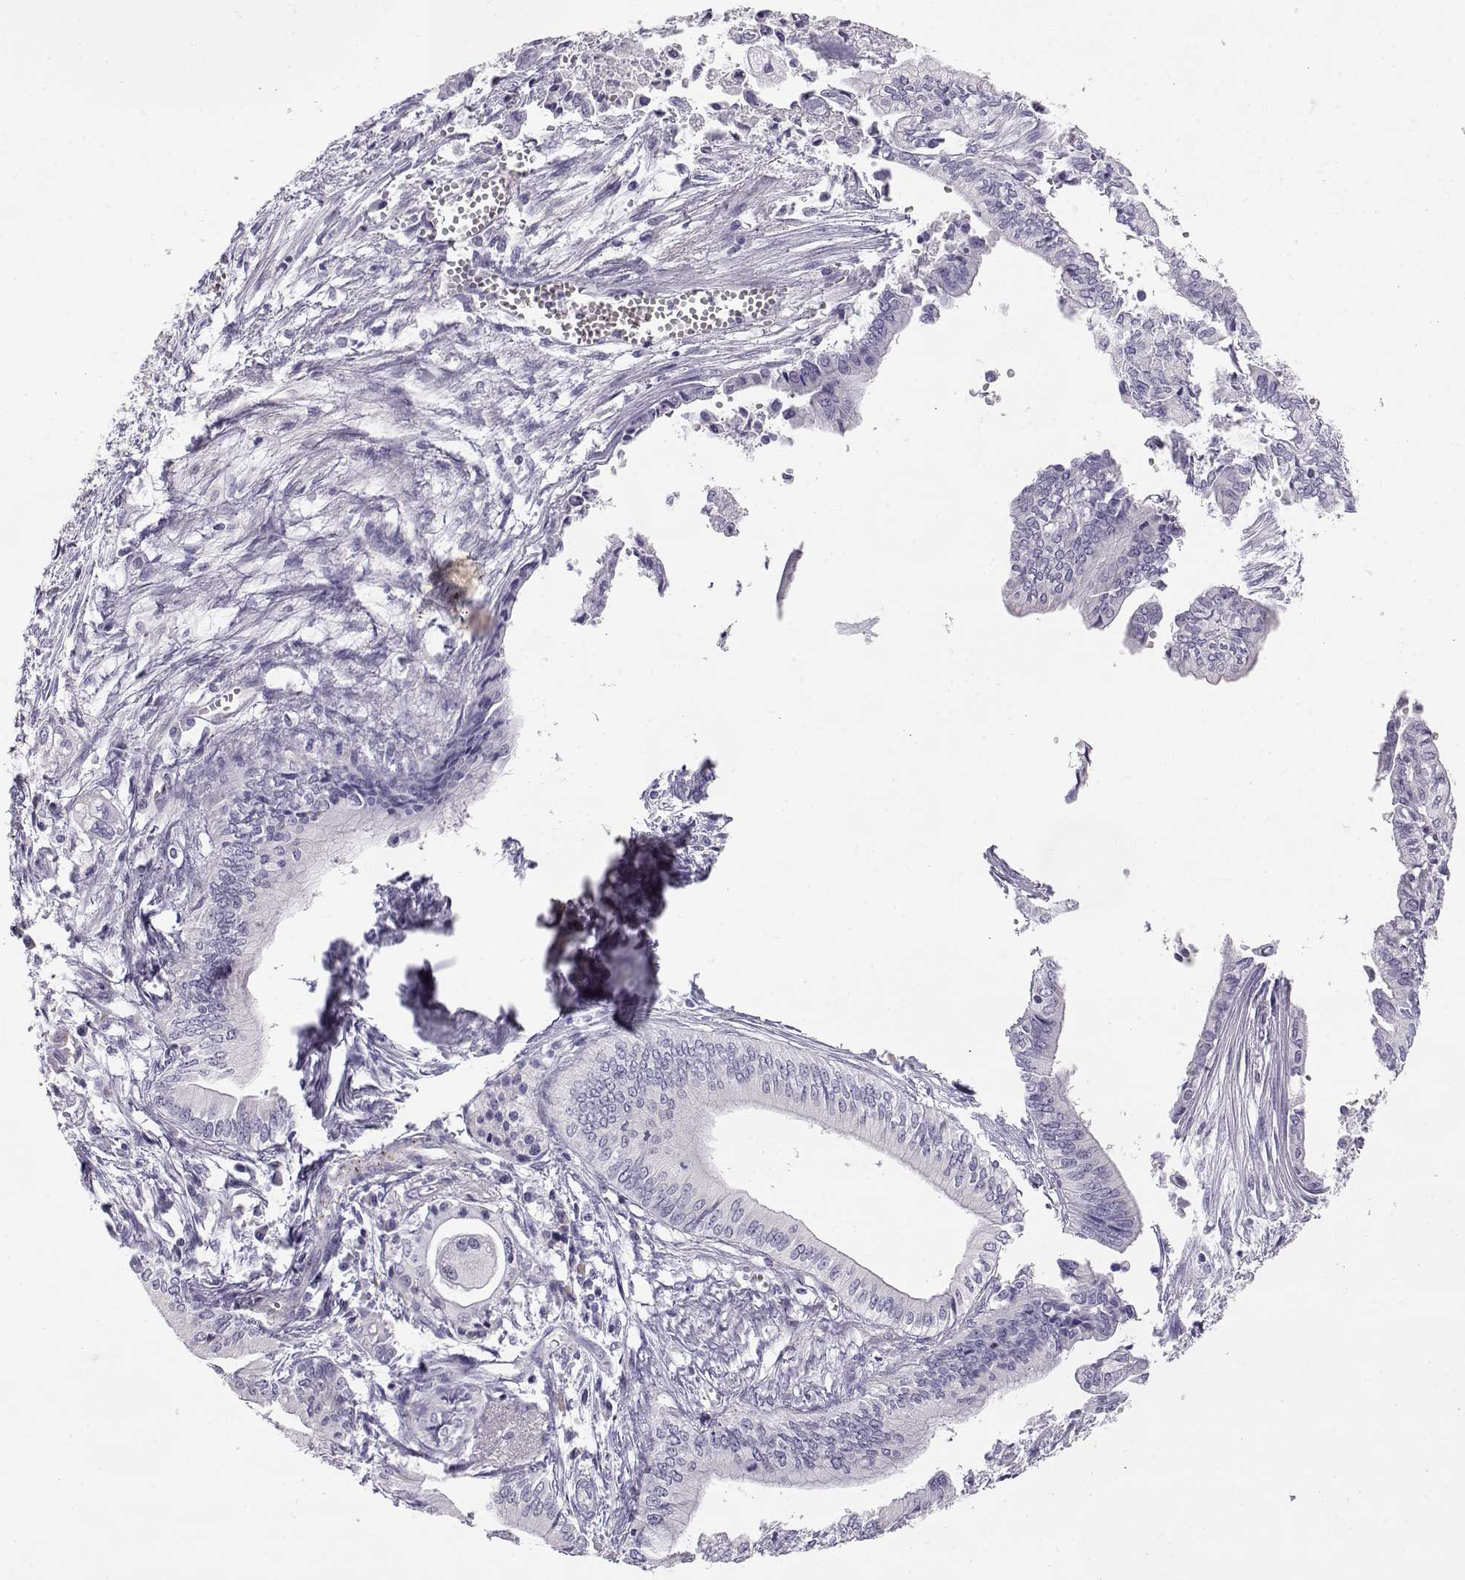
{"staining": {"intensity": "negative", "quantity": "none", "location": "none"}, "tissue": "pancreatic cancer", "cell_type": "Tumor cells", "image_type": "cancer", "snomed": [{"axis": "morphology", "description": "Adenocarcinoma, NOS"}, {"axis": "topography", "description": "Pancreas"}], "caption": "IHC micrograph of neoplastic tissue: adenocarcinoma (pancreatic) stained with DAB reveals no significant protein expression in tumor cells. The staining is performed using DAB (3,3'-diaminobenzidine) brown chromogen with nuclei counter-stained in using hematoxylin.", "gene": "ENDOU", "patient": {"sex": "female", "age": 61}}